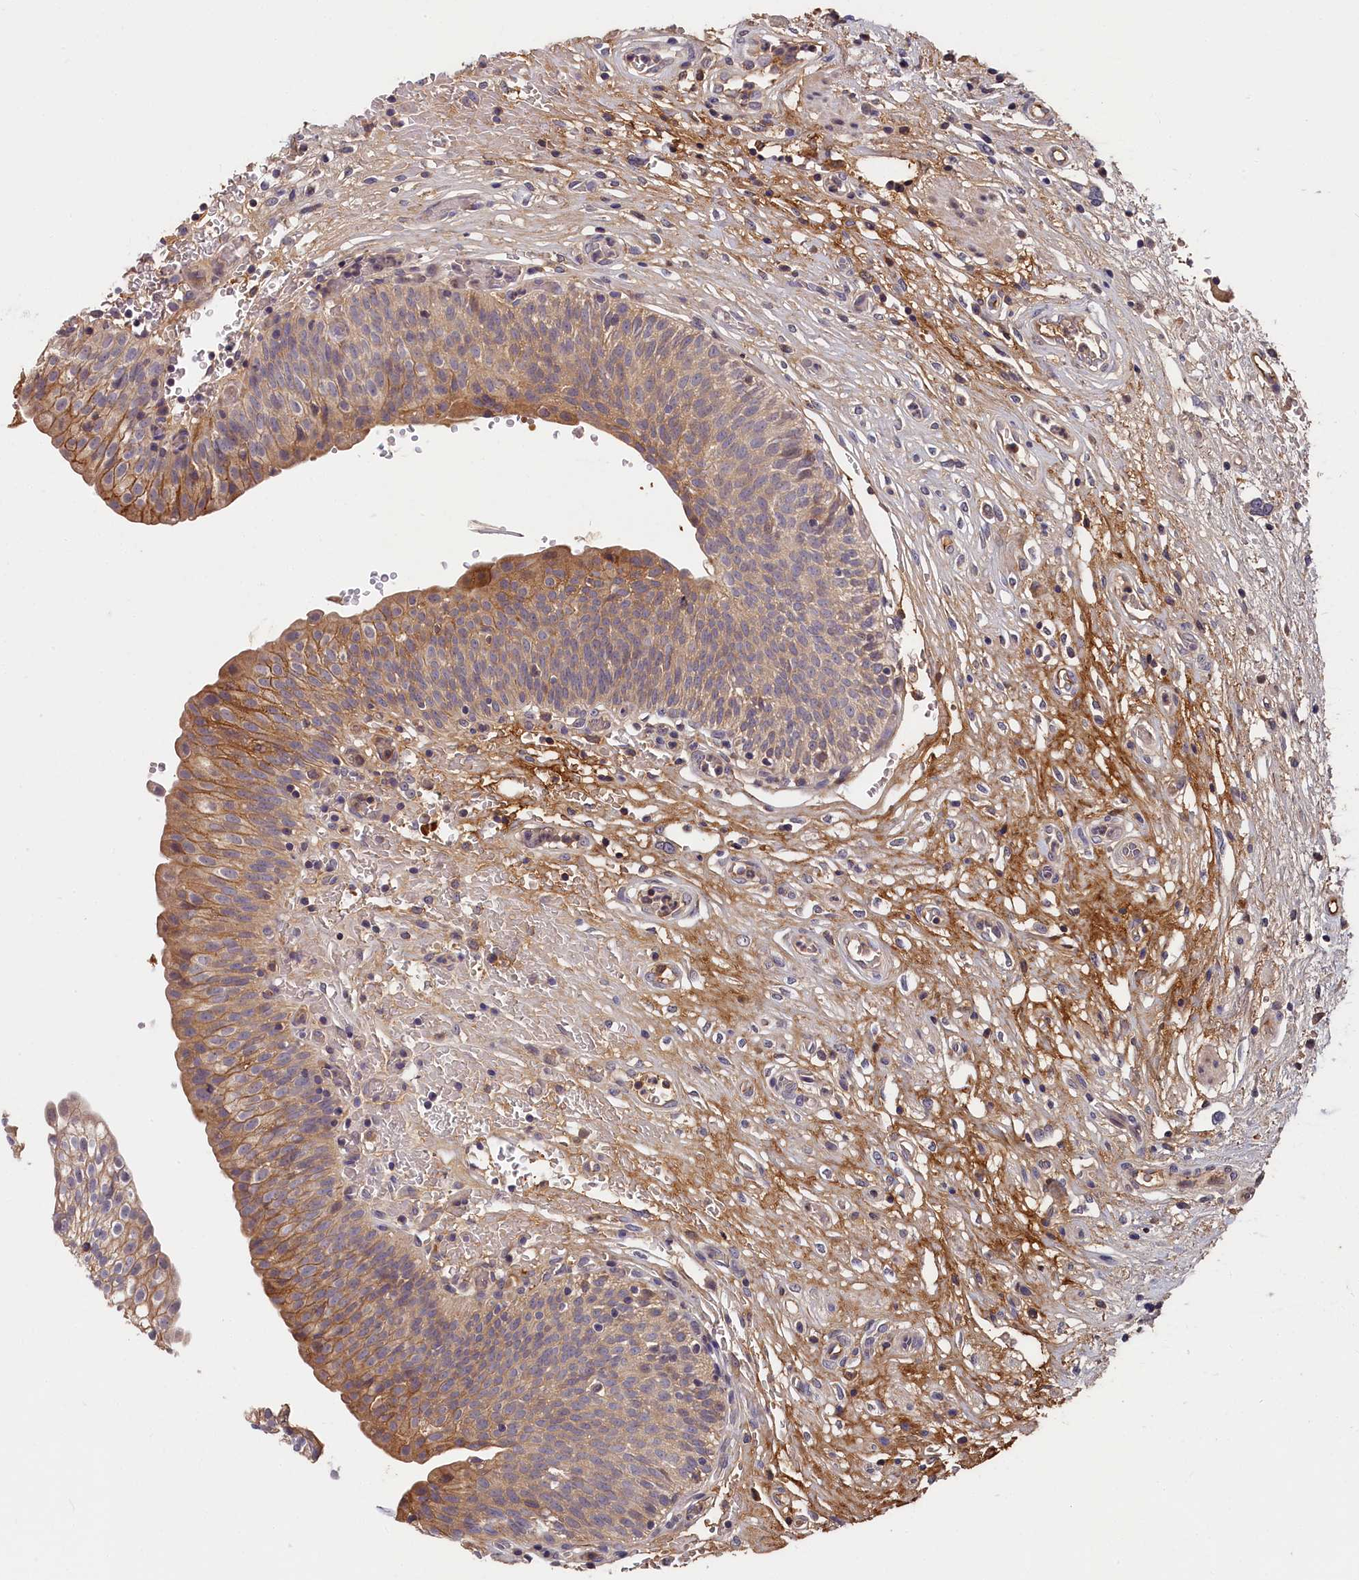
{"staining": {"intensity": "moderate", "quantity": ">75%", "location": "cytoplasmic/membranous"}, "tissue": "urinary bladder", "cell_type": "Urothelial cells", "image_type": "normal", "snomed": [{"axis": "morphology", "description": "Normal tissue, NOS"}, {"axis": "topography", "description": "Urinary bladder"}], "caption": "Immunohistochemistry (IHC) (DAB) staining of benign urinary bladder exhibits moderate cytoplasmic/membranous protein positivity in about >75% of urothelial cells.", "gene": "ITIH1", "patient": {"sex": "male", "age": 55}}